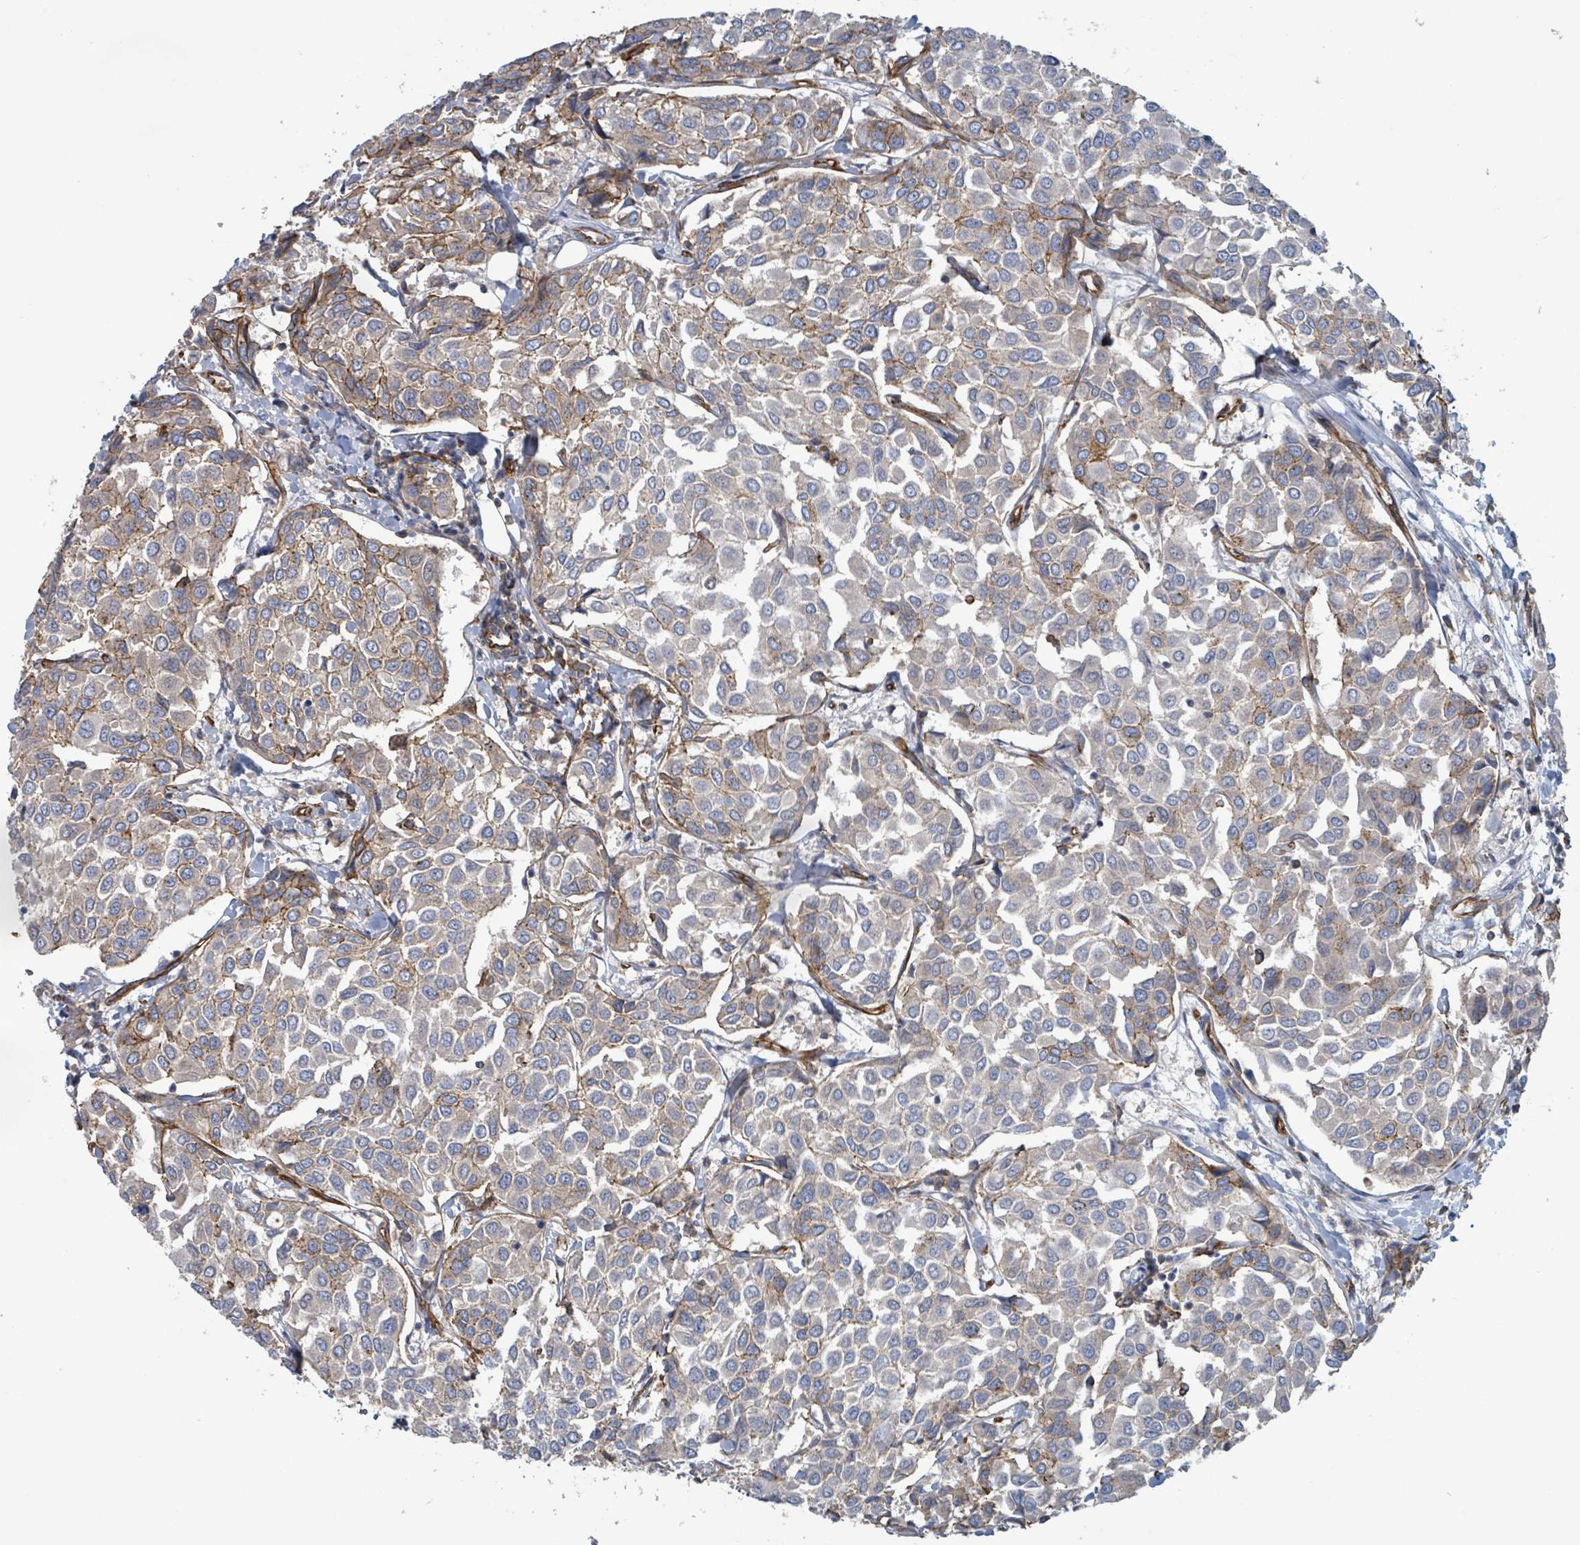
{"staining": {"intensity": "weak", "quantity": "<25%", "location": "cytoplasmic/membranous"}, "tissue": "breast cancer", "cell_type": "Tumor cells", "image_type": "cancer", "snomed": [{"axis": "morphology", "description": "Duct carcinoma"}, {"axis": "topography", "description": "Breast"}], "caption": "Immunohistochemical staining of human breast infiltrating ductal carcinoma reveals no significant positivity in tumor cells.", "gene": "LDOC1", "patient": {"sex": "female", "age": 55}}